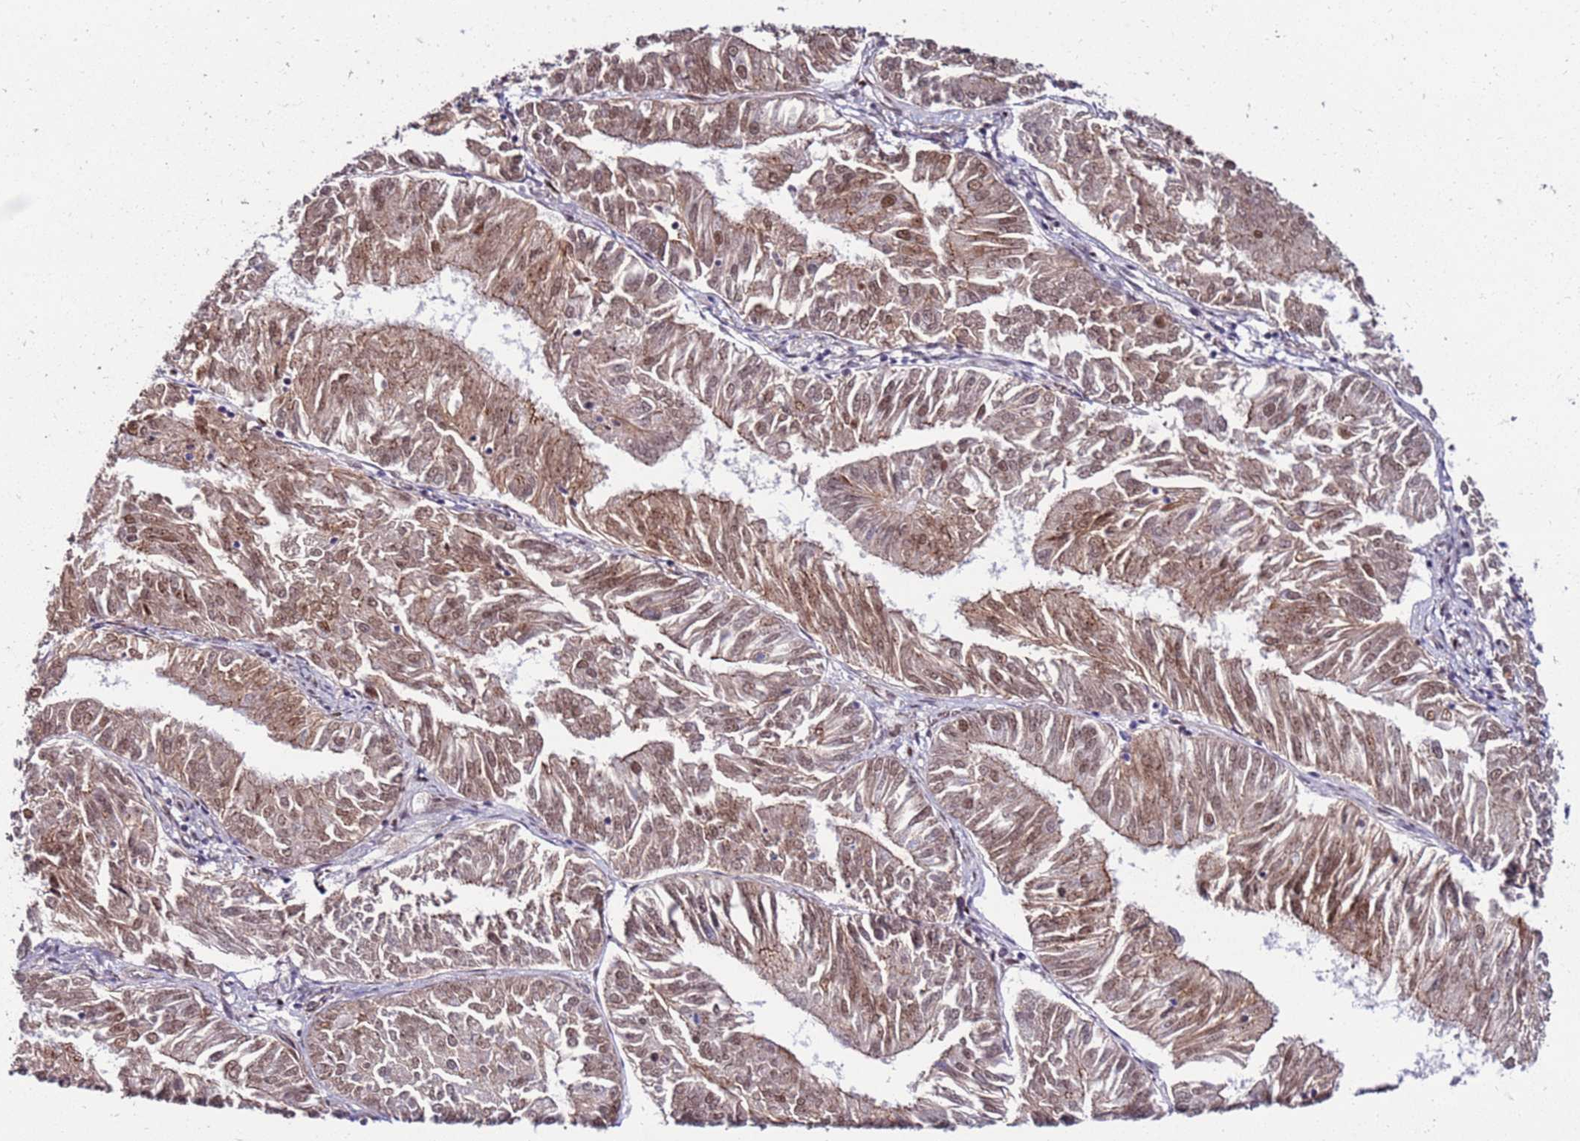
{"staining": {"intensity": "moderate", "quantity": ">75%", "location": "nuclear"}, "tissue": "endometrial cancer", "cell_type": "Tumor cells", "image_type": "cancer", "snomed": [{"axis": "morphology", "description": "Adenocarcinoma, NOS"}, {"axis": "topography", "description": "Endometrium"}], "caption": "Immunohistochemical staining of human endometrial cancer shows medium levels of moderate nuclear protein expression in approximately >75% of tumor cells.", "gene": "KPNA4", "patient": {"sex": "female", "age": 58}}